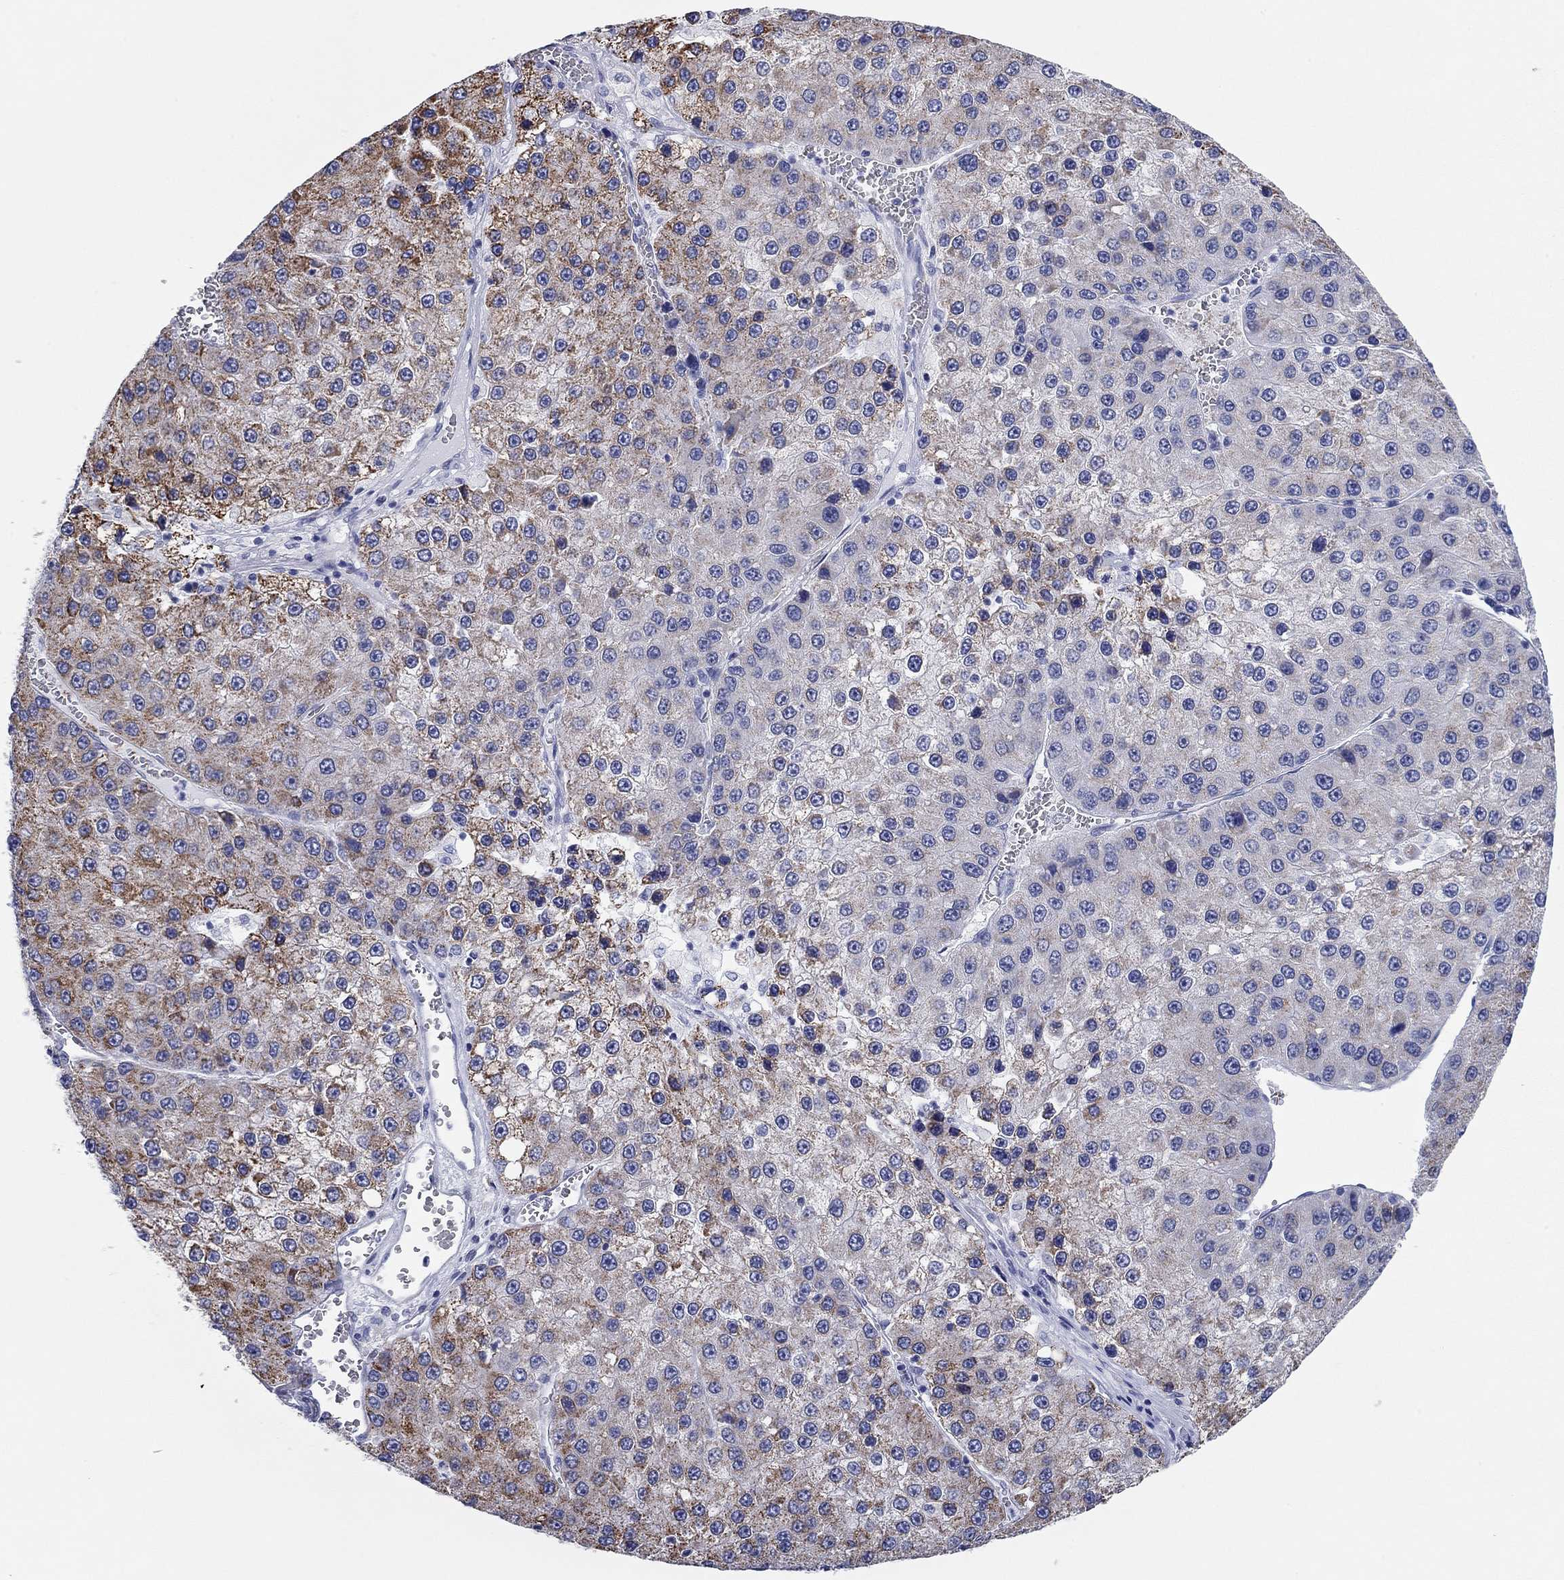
{"staining": {"intensity": "strong", "quantity": "25%-75%", "location": "cytoplasmic/membranous"}, "tissue": "liver cancer", "cell_type": "Tumor cells", "image_type": "cancer", "snomed": [{"axis": "morphology", "description": "Carcinoma, Hepatocellular, NOS"}, {"axis": "topography", "description": "Liver"}], "caption": "An image of human liver cancer stained for a protein demonstrates strong cytoplasmic/membranous brown staining in tumor cells.", "gene": "CHI3L2", "patient": {"sex": "female", "age": 73}}